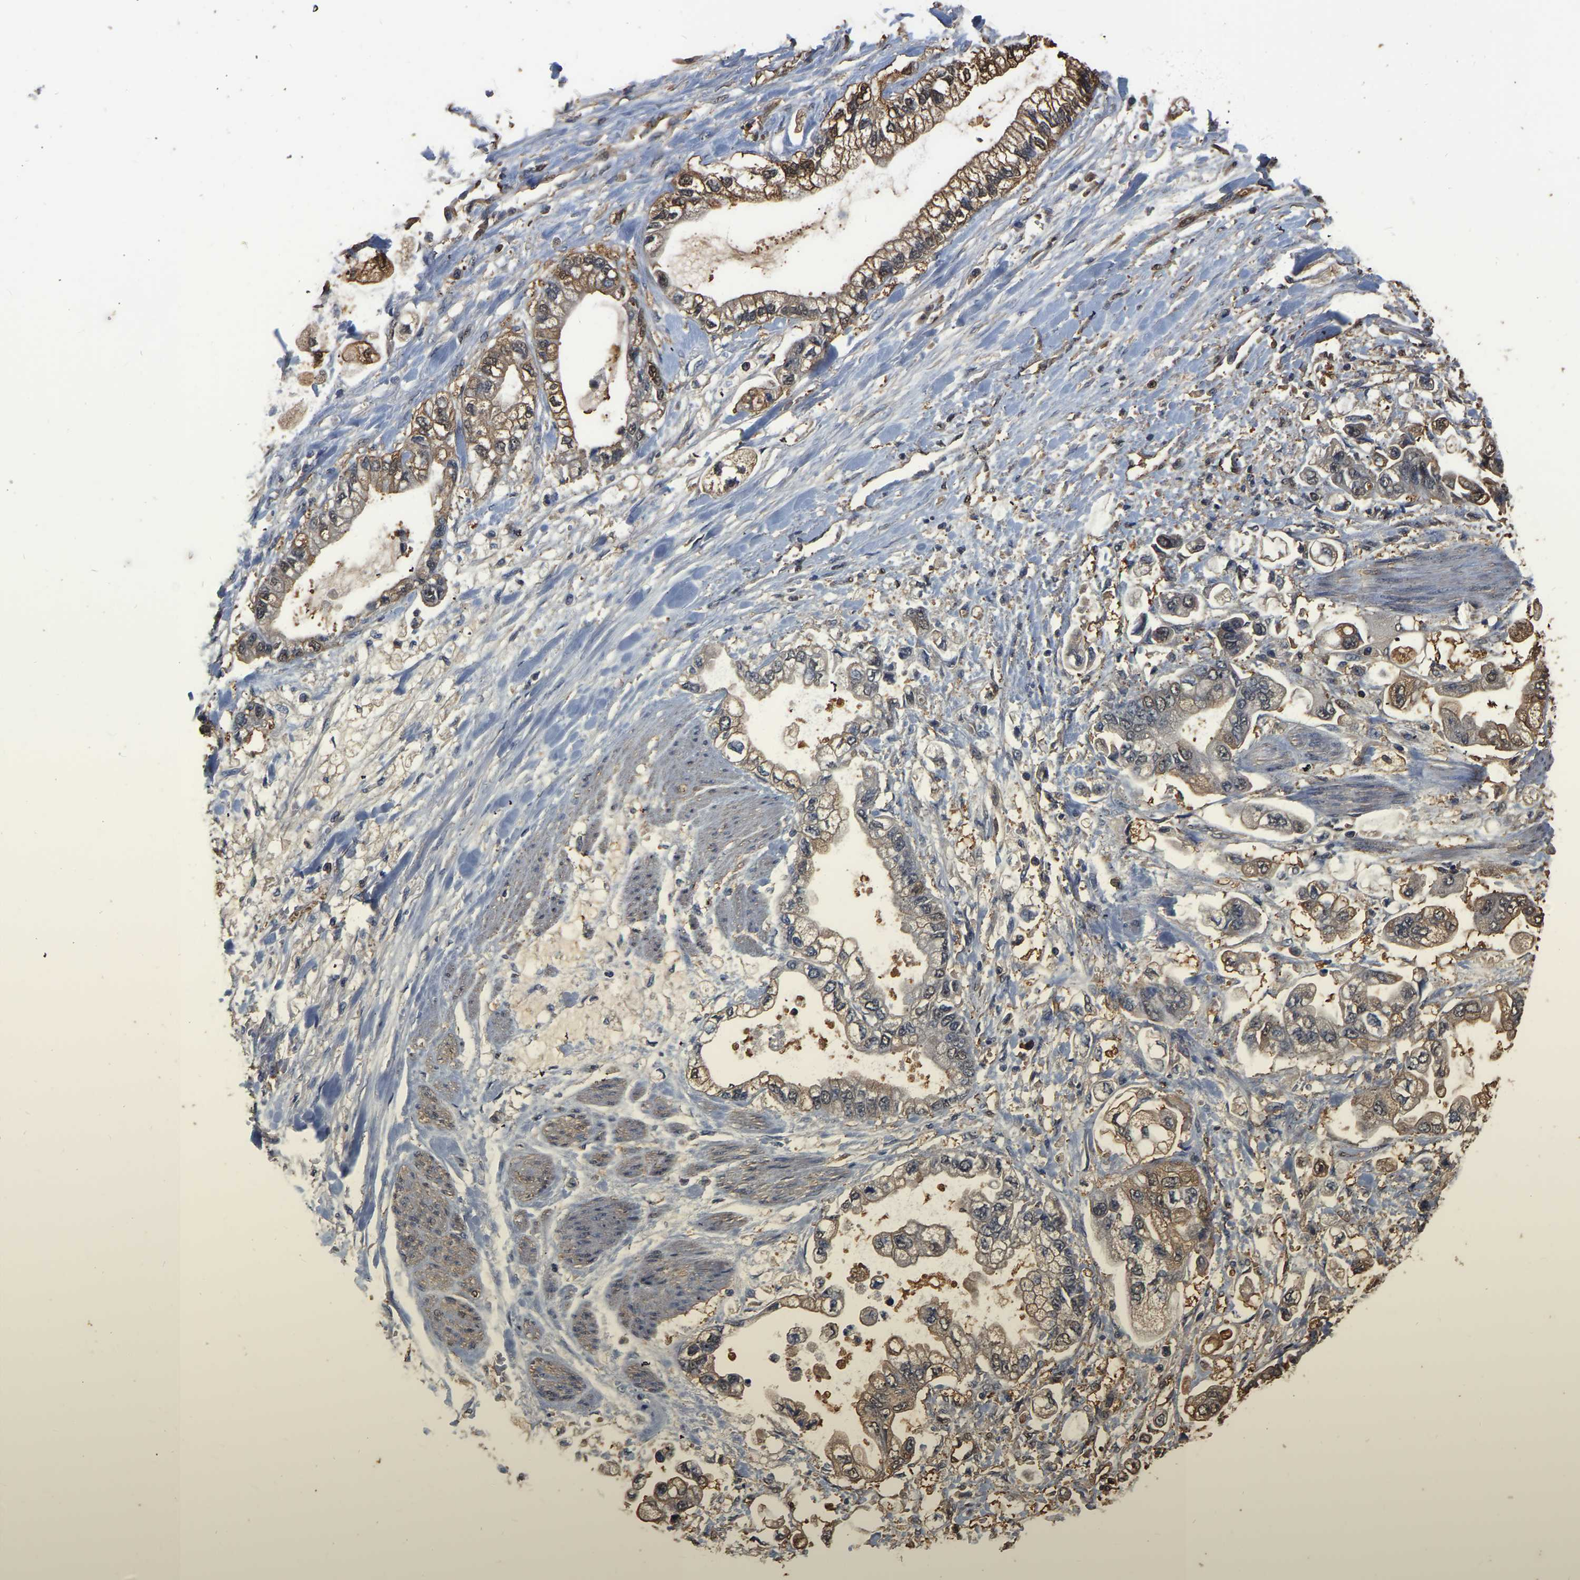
{"staining": {"intensity": "moderate", "quantity": ">75%", "location": "cytoplasmic/membranous"}, "tissue": "stomach cancer", "cell_type": "Tumor cells", "image_type": "cancer", "snomed": [{"axis": "morphology", "description": "Normal tissue, NOS"}, {"axis": "morphology", "description": "Adenocarcinoma, NOS"}, {"axis": "topography", "description": "Stomach"}], "caption": "IHC histopathology image of stomach adenocarcinoma stained for a protein (brown), which displays medium levels of moderate cytoplasmic/membranous expression in approximately >75% of tumor cells.", "gene": "LDHB", "patient": {"sex": "male", "age": 62}}